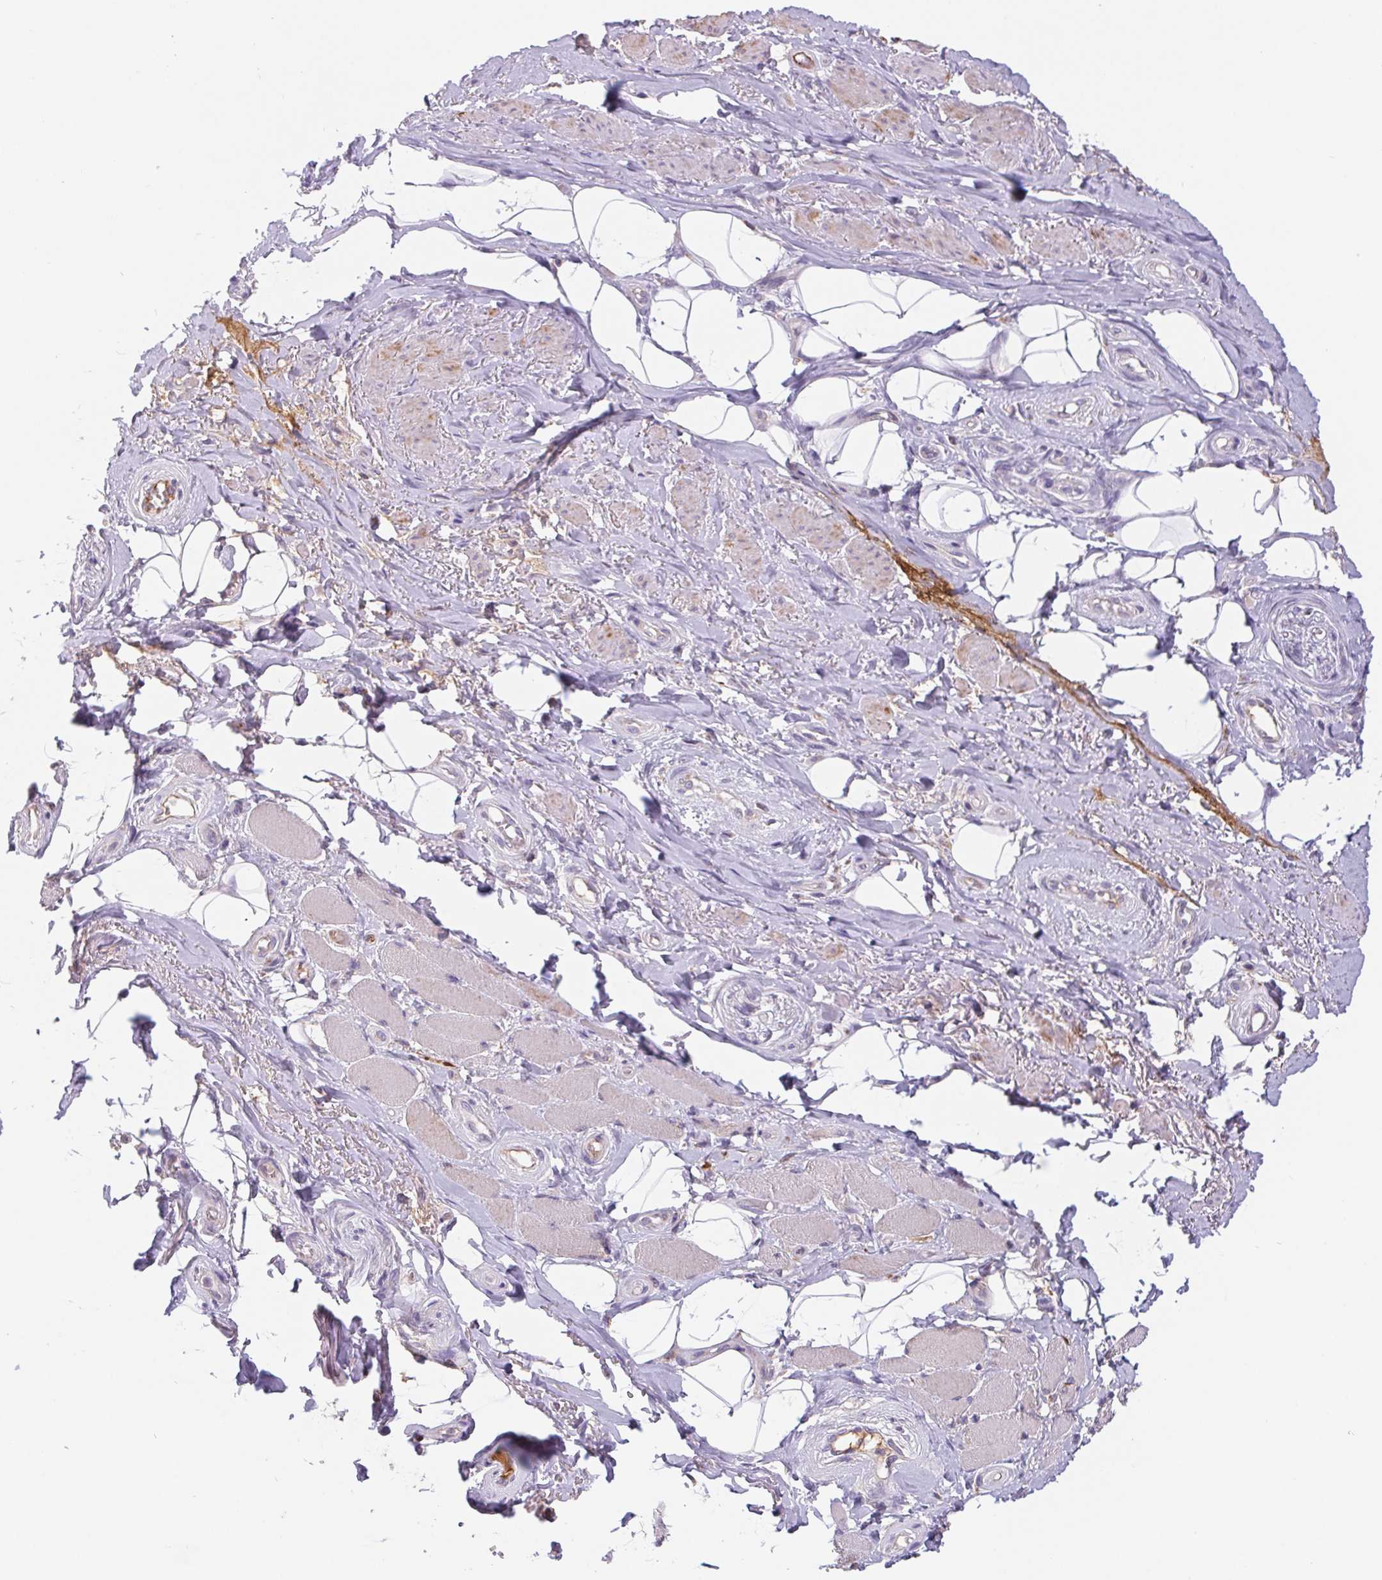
{"staining": {"intensity": "negative", "quantity": "none", "location": "none"}, "tissue": "adipose tissue", "cell_type": "Adipocytes", "image_type": "normal", "snomed": [{"axis": "morphology", "description": "Normal tissue, NOS"}, {"axis": "topography", "description": "Anal"}, {"axis": "topography", "description": "Peripheral nerve tissue"}], "caption": "An IHC photomicrograph of normal adipose tissue is shown. There is no staining in adipocytes of adipose tissue. (DAB immunohistochemistry (IHC), high magnification).", "gene": "EMC6", "patient": {"sex": "male", "age": 53}}